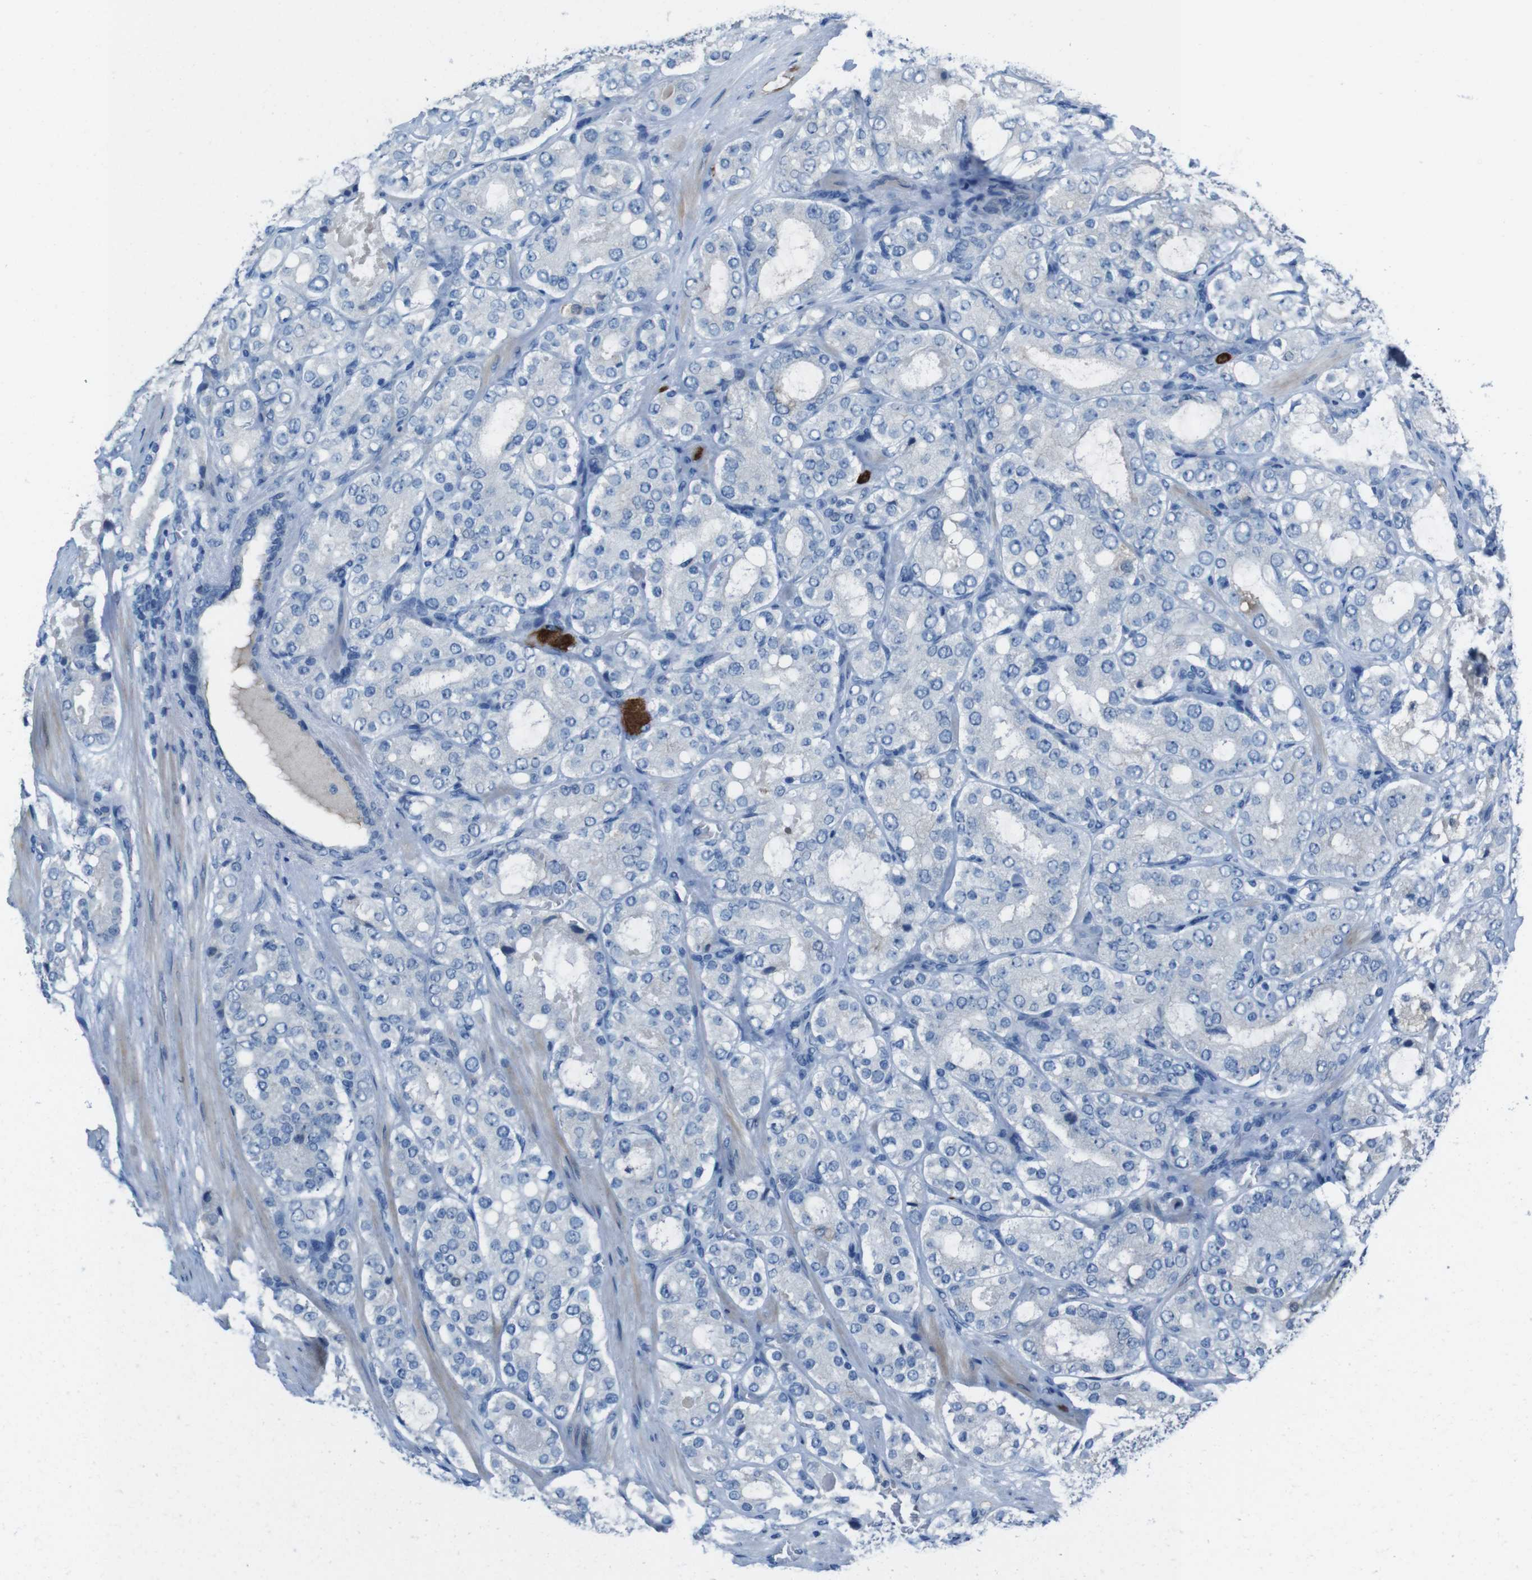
{"staining": {"intensity": "negative", "quantity": "none", "location": "none"}, "tissue": "prostate cancer", "cell_type": "Tumor cells", "image_type": "cancer", "snomed": [{"axis": "morphology", "description": "Adenocarcinoma, High grade"}, {"axis": "topography", "description": "Prostate"}], "caption": "This is a photomicrograph of IHC staining of prostate cancer, which shows no positivity in tumor cells.", "gene": "CDHR2", "patient": {"sex": "male", "age": 65}}